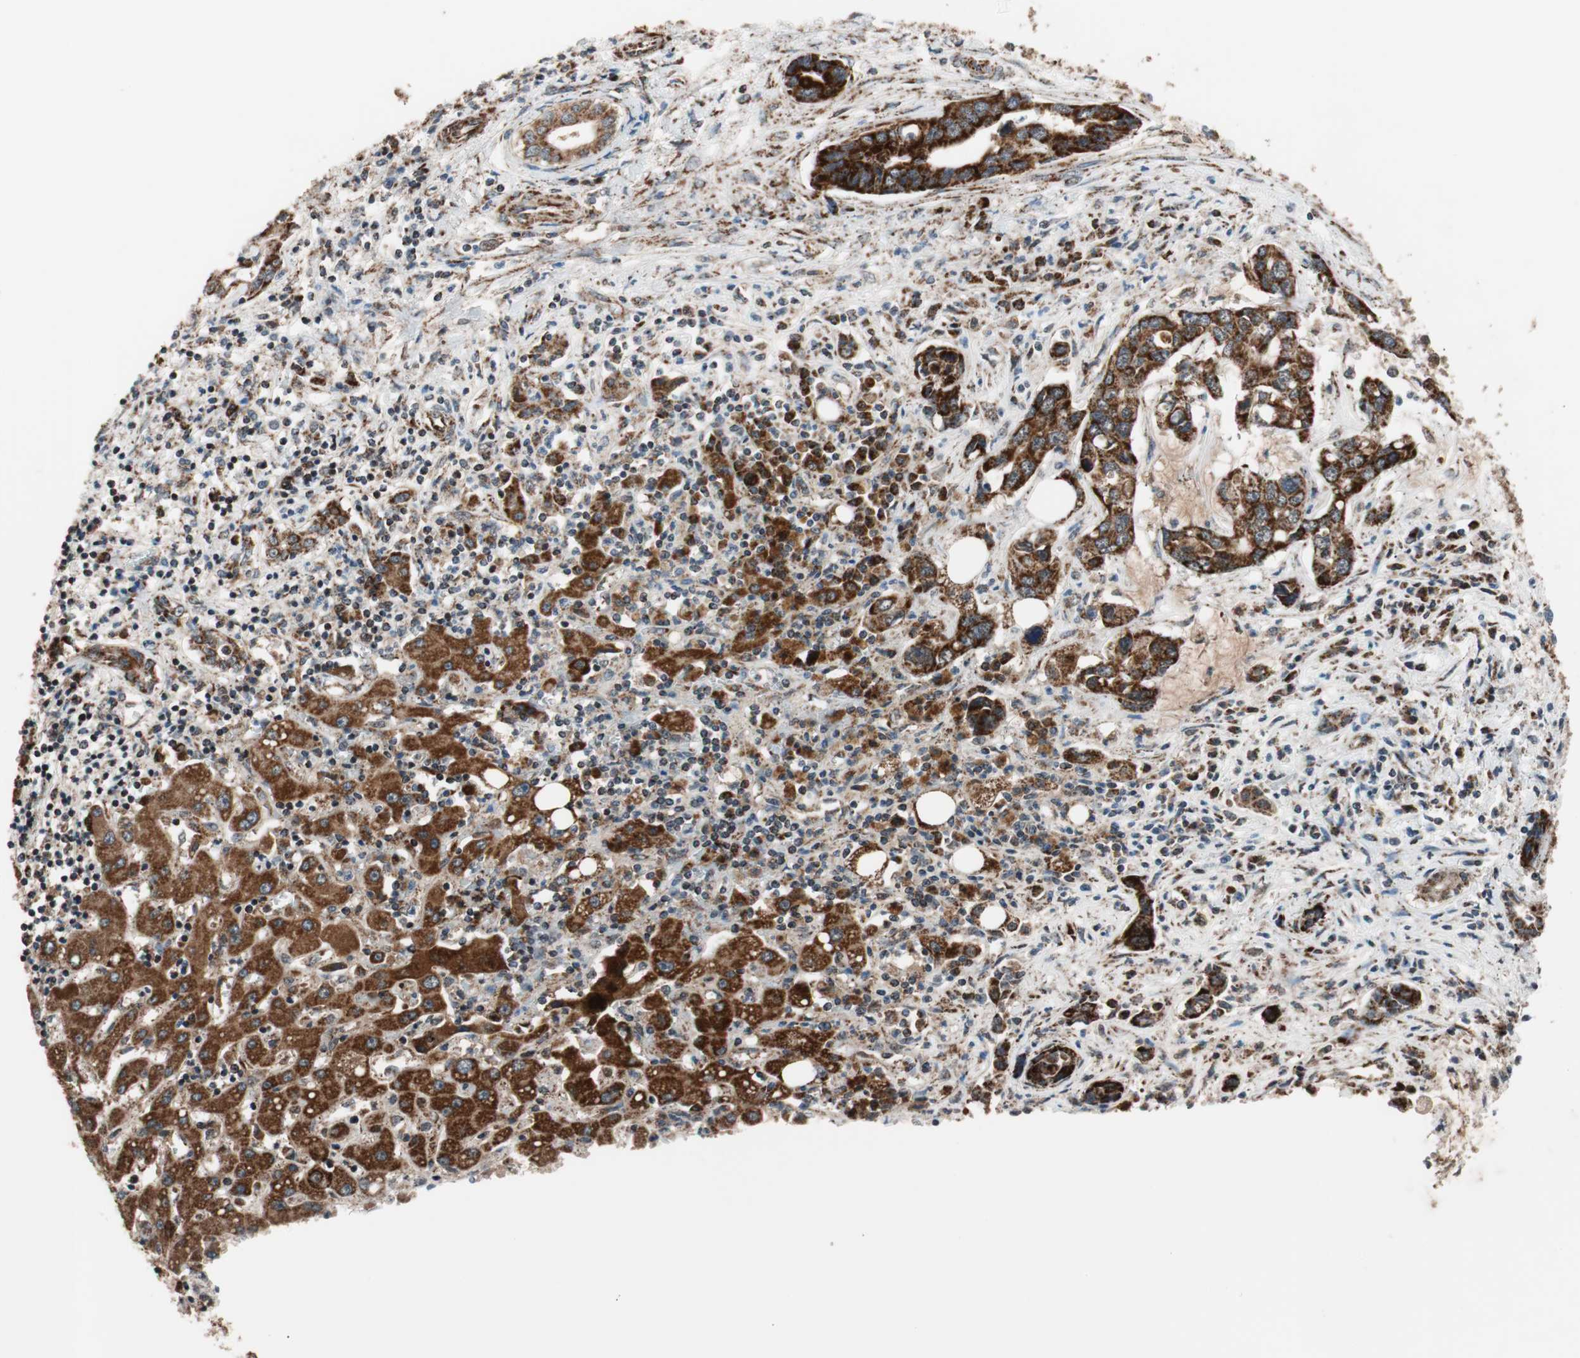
{"staining": {"intensity": "strong", "quantity": ">75%", "location": "cytoplasmic/membranous"}, "tissue": "liver cancer", "cell_type": "Tumor cells", "image_type": "cancer", "snomed": [{"axis": "morphology", "description": "Cholangiocarcinoma"}, {"axis": "topography", "description": "Liver"}], "caption": "Immunohistochemical staining of human liver cholangiocarcinoma shows high levels of strong cytoplasmic/membranous positivity in about >75% of tumor cells. The protein of interest is shown in brown color, while the nuclei are stained blue.", "gene": "PITRM1", "patient": {"sex": "female", "age": 65}}